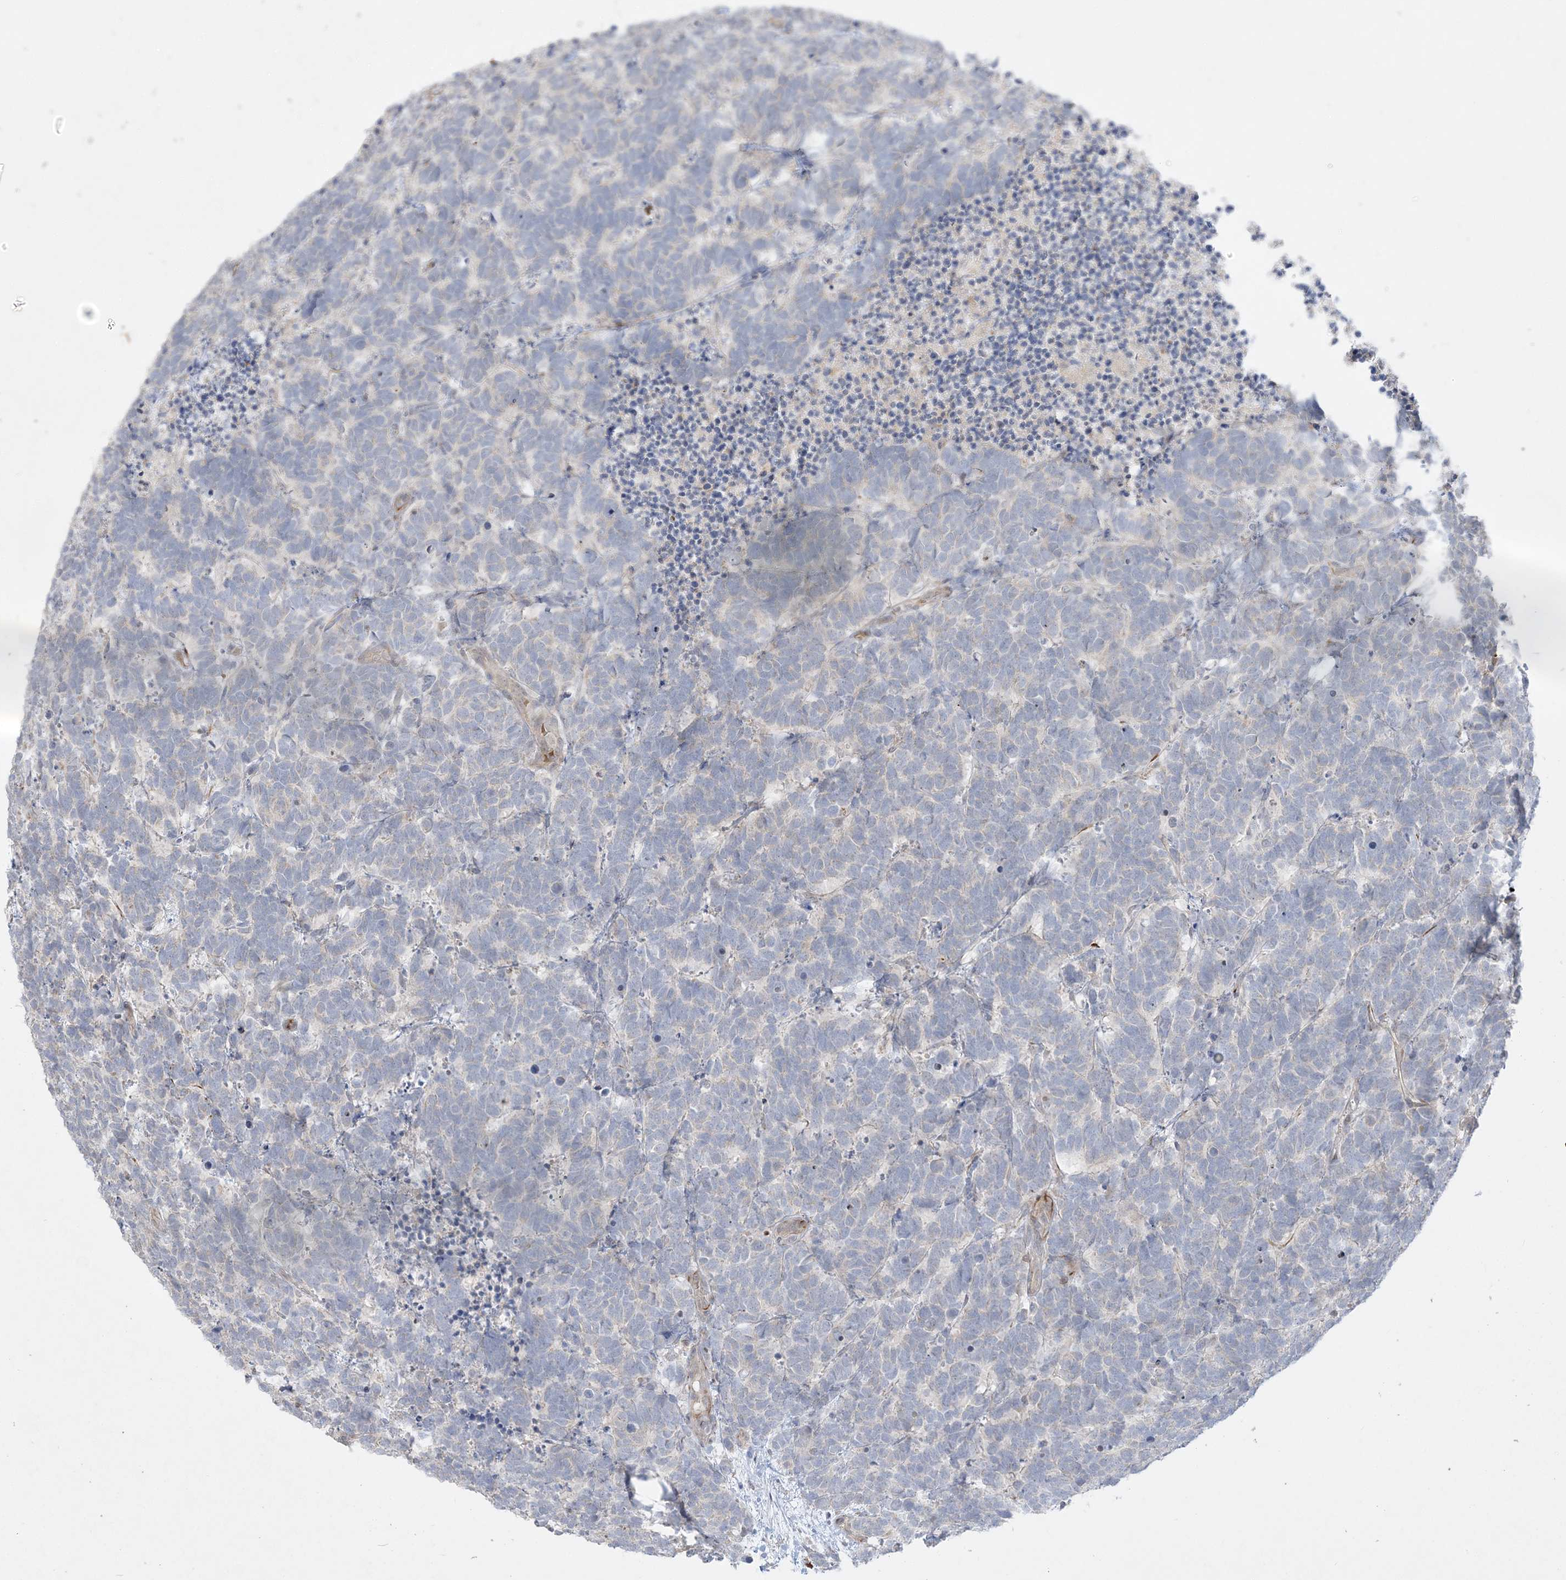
{"staining": {"intensity": "negative", "quantity": "none", "location": "none"}, "tissue": "carcinoid", "cell_type": "Tumor cells", "image_type": "cancer", "snomed": [{"axis": "morphology", "description": "Carcinoma, NOS"}, {"axis": "morphology", "description": "Carcinoid, malignant, NOS"}, {"axis": "topography", "description": "Urinary bladder"}], "caption": "Carcinoma stained for a protein using immunohistochemistry (IHC) shows no expression tumor cells.", "gene": "INPP1", "patient": {"sex": "male", "age": 57}}